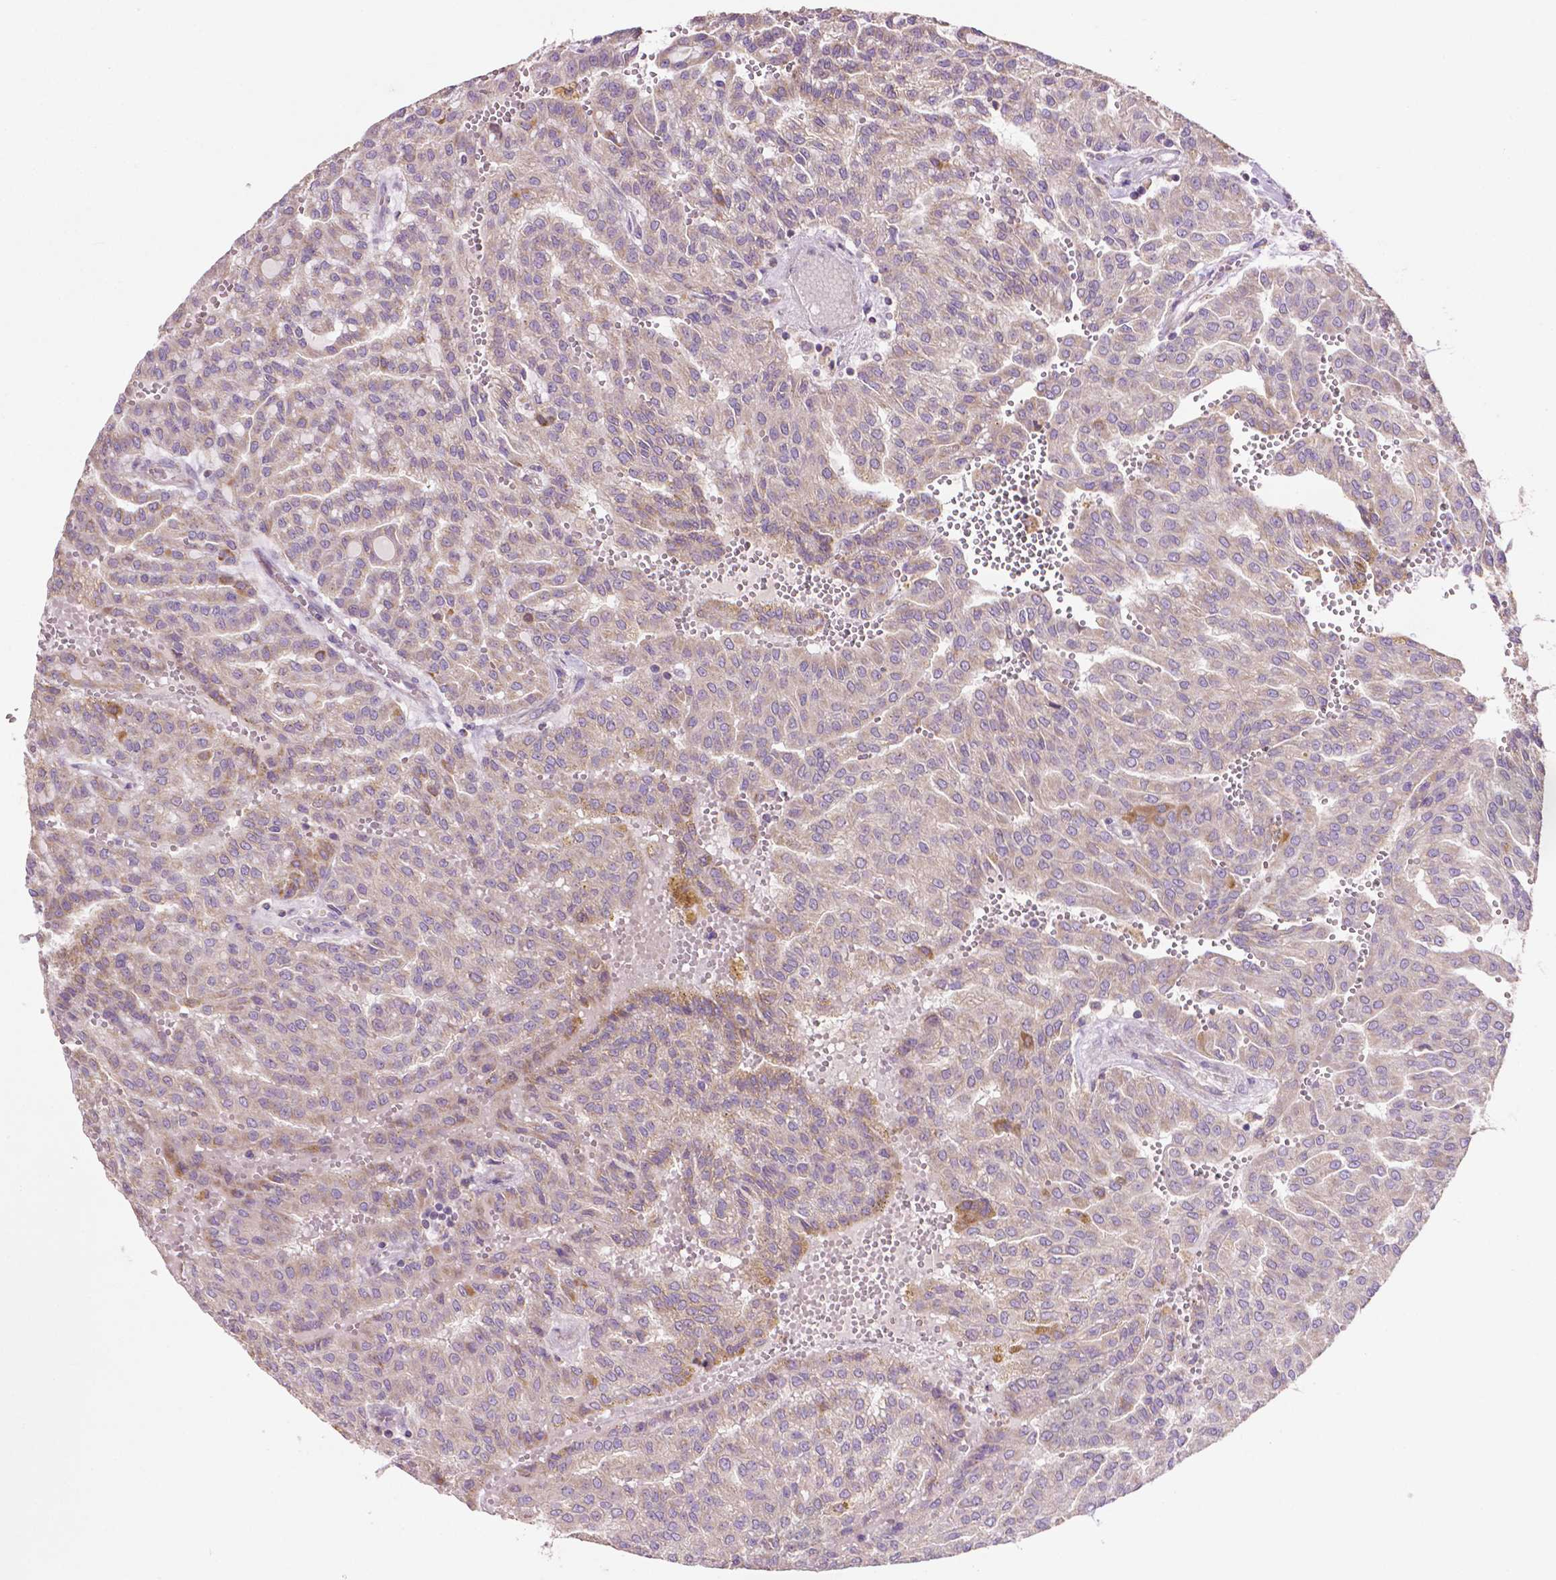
{"staining": {"intensity": "negative", "quantity": "none", "location": "none"}, "tissue": "renal cancer", "cell_type": "Tumor cells", "image_type": "cancer", "snomed": [{"axis": "morphology", "description": "Adenocarcinoma, NOS"}, {"axis": "topography", "description": "Kidney"}], "caption": "This is an immunohistochemistry (IHC) image of renal cancer (adenocarcinoma). There is no staining in tumor cells.", "gene": "ILVBL", "patient": {"sex": "male", "age": 63}}